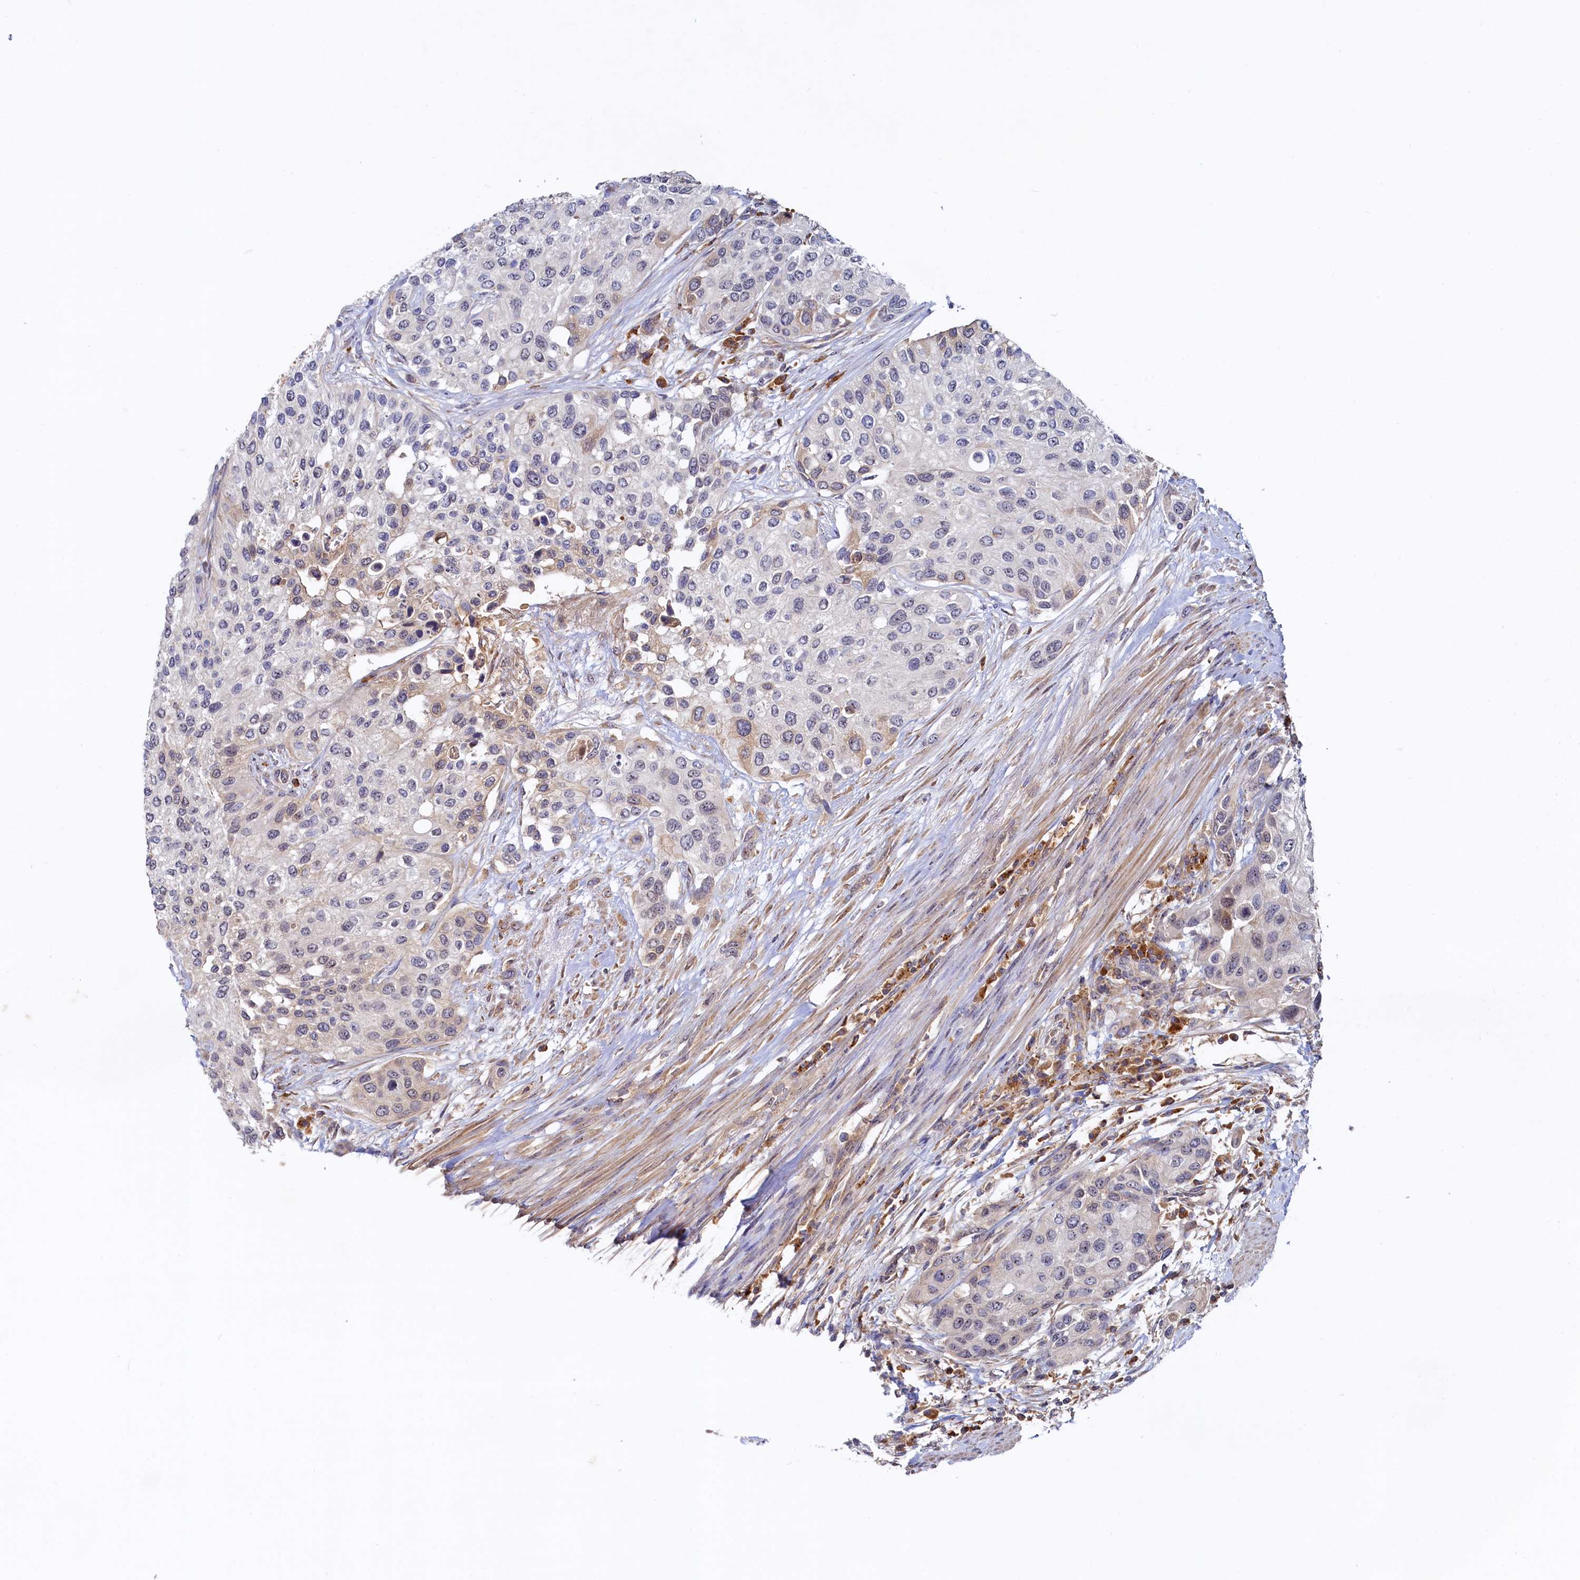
{"staining": {"intensity": "negative", "quantity": "none", "location": "none"}, "tissue": "urothelial cancer", "cell_type": "Tumor cells", "image_type": "cancer", "snomed": [{"axis": "morphology", "description": "Normal tissue, NOS"}, {"axis": "morphology", "description": "Urothelial carcinoma, High grade"}, {"axis": "topography", "description": "Vascular tissue"}, {"axis": "topography", "description": "Urinary bladder"}], "caption": "The micrograph displays no staining of tumor cells in urothelial cancer.", "gene": "RGS7BP", "patient": {"sex": "female", "age": 56}}